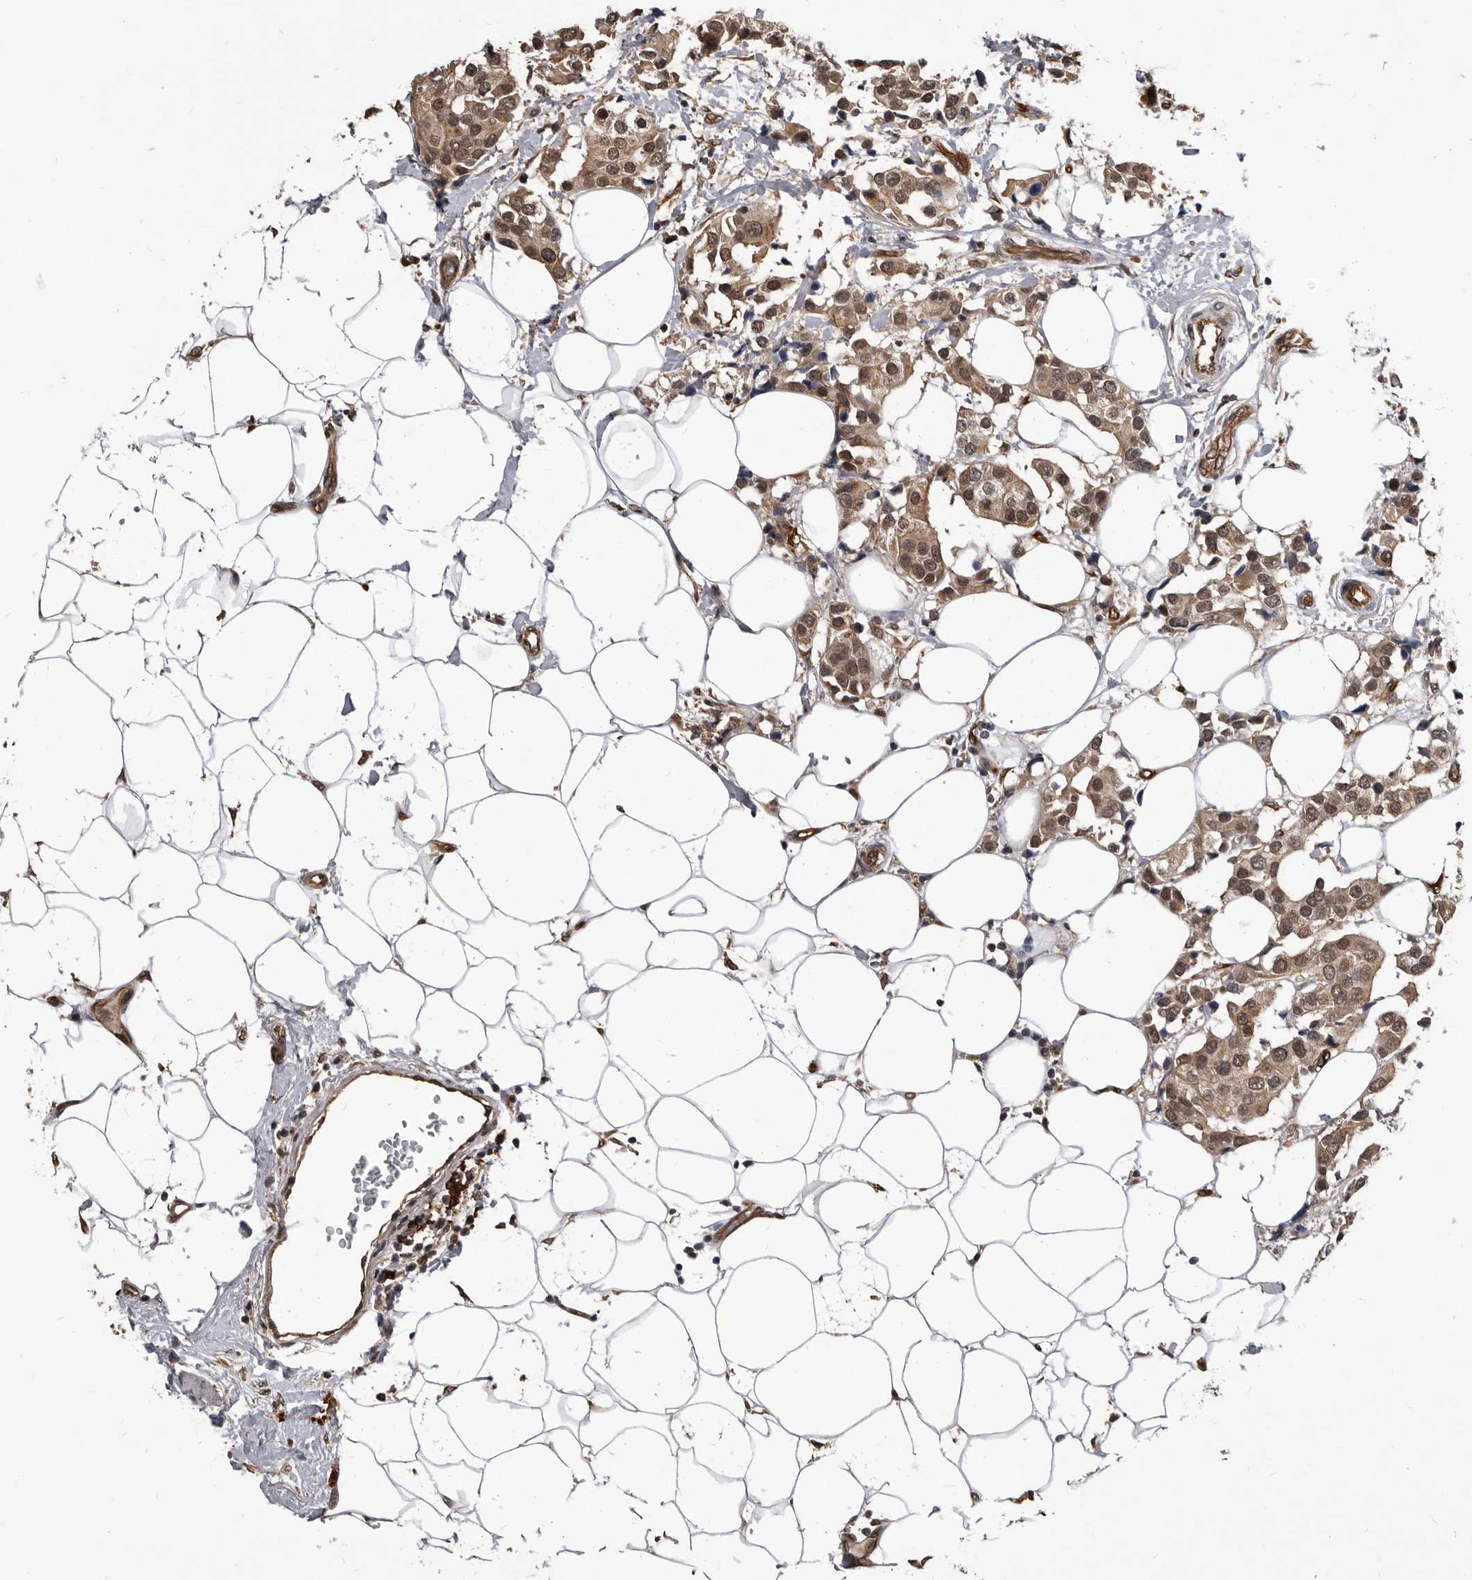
{"staining": {"intensity": "moderate", "quantity": ">75%", "location": "cytoplasmic/membranous,nuclear"}, "tissue": "breast cancer", "cell_type": "Tumor cells", "image_type": "cancer", "snomed": [{"axis": "morphology", "description": "Normal tissue, NOS"}, {"axis": "morphology", "description": "Duct carcinoma"}, {"axis": "topography", "description": "Breast"}], "caption": "Human intraductal carcinoma (breast) stained with a protein marker shows moderate staining in tumor cells.", "gene": "ADAMTS20", "patient": {"sex": "female", "age": 39}}